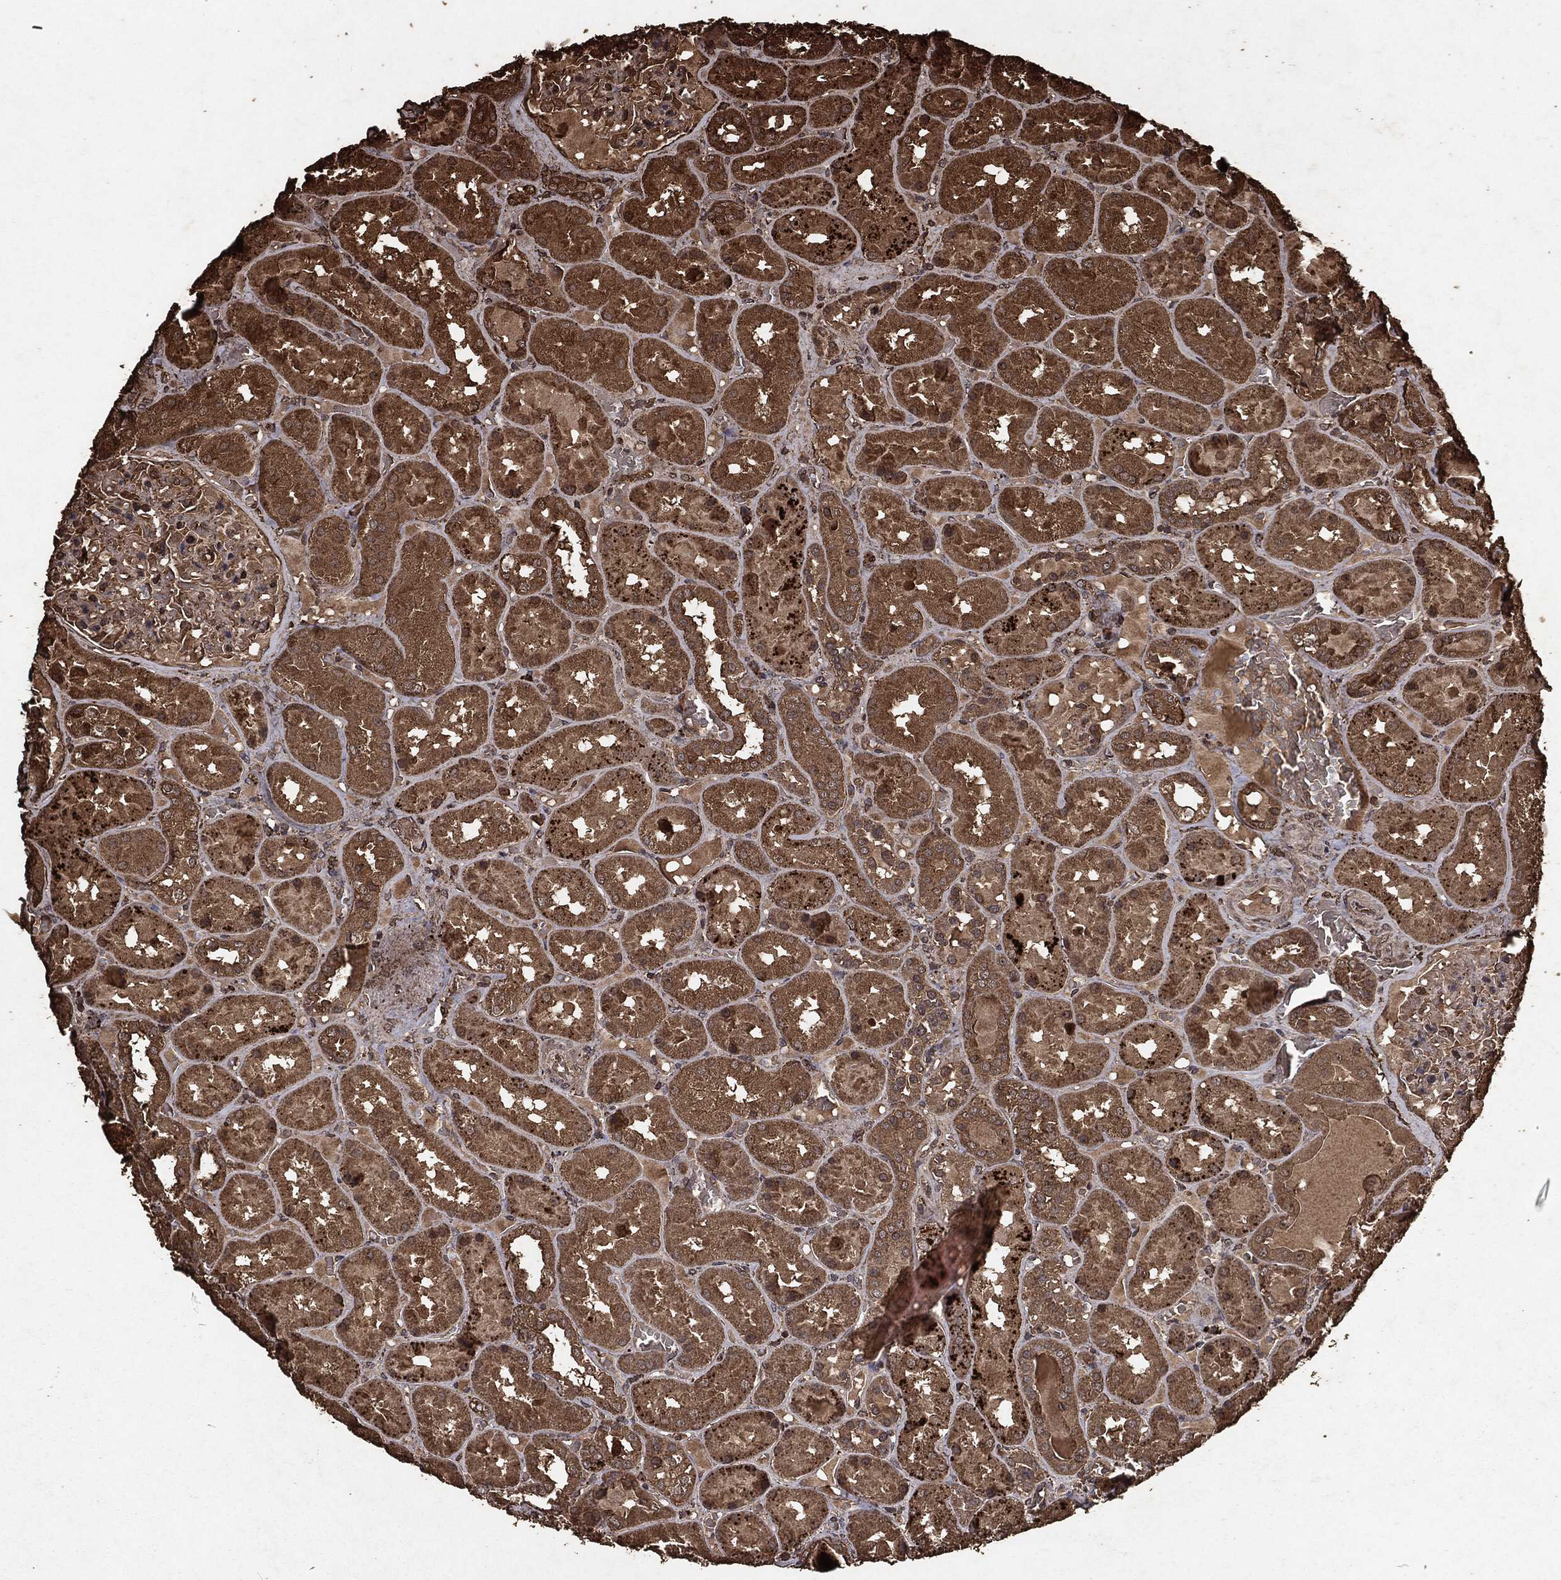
{"staining": {"intensity": "moderate", "quantity": "25%-75%", "location": "cytoplasmic/membranous"}, "tissue": "kidney", "cell_type": "Cells in glomeruli", "image_type": "normal", "snomed": [{"axis": "morphology", "description": "Normal tissue, NOS"}, {"axis": "topography", "description": "Kidney"}], "caption": "Human kidney stained for a protein (brown) shows moderate cytoplasmic/membranous positive staining in about 25%-75% of cells in glomeruli.", "gene": "ARAF", "patient": {"sex": "male", "age": 73}}